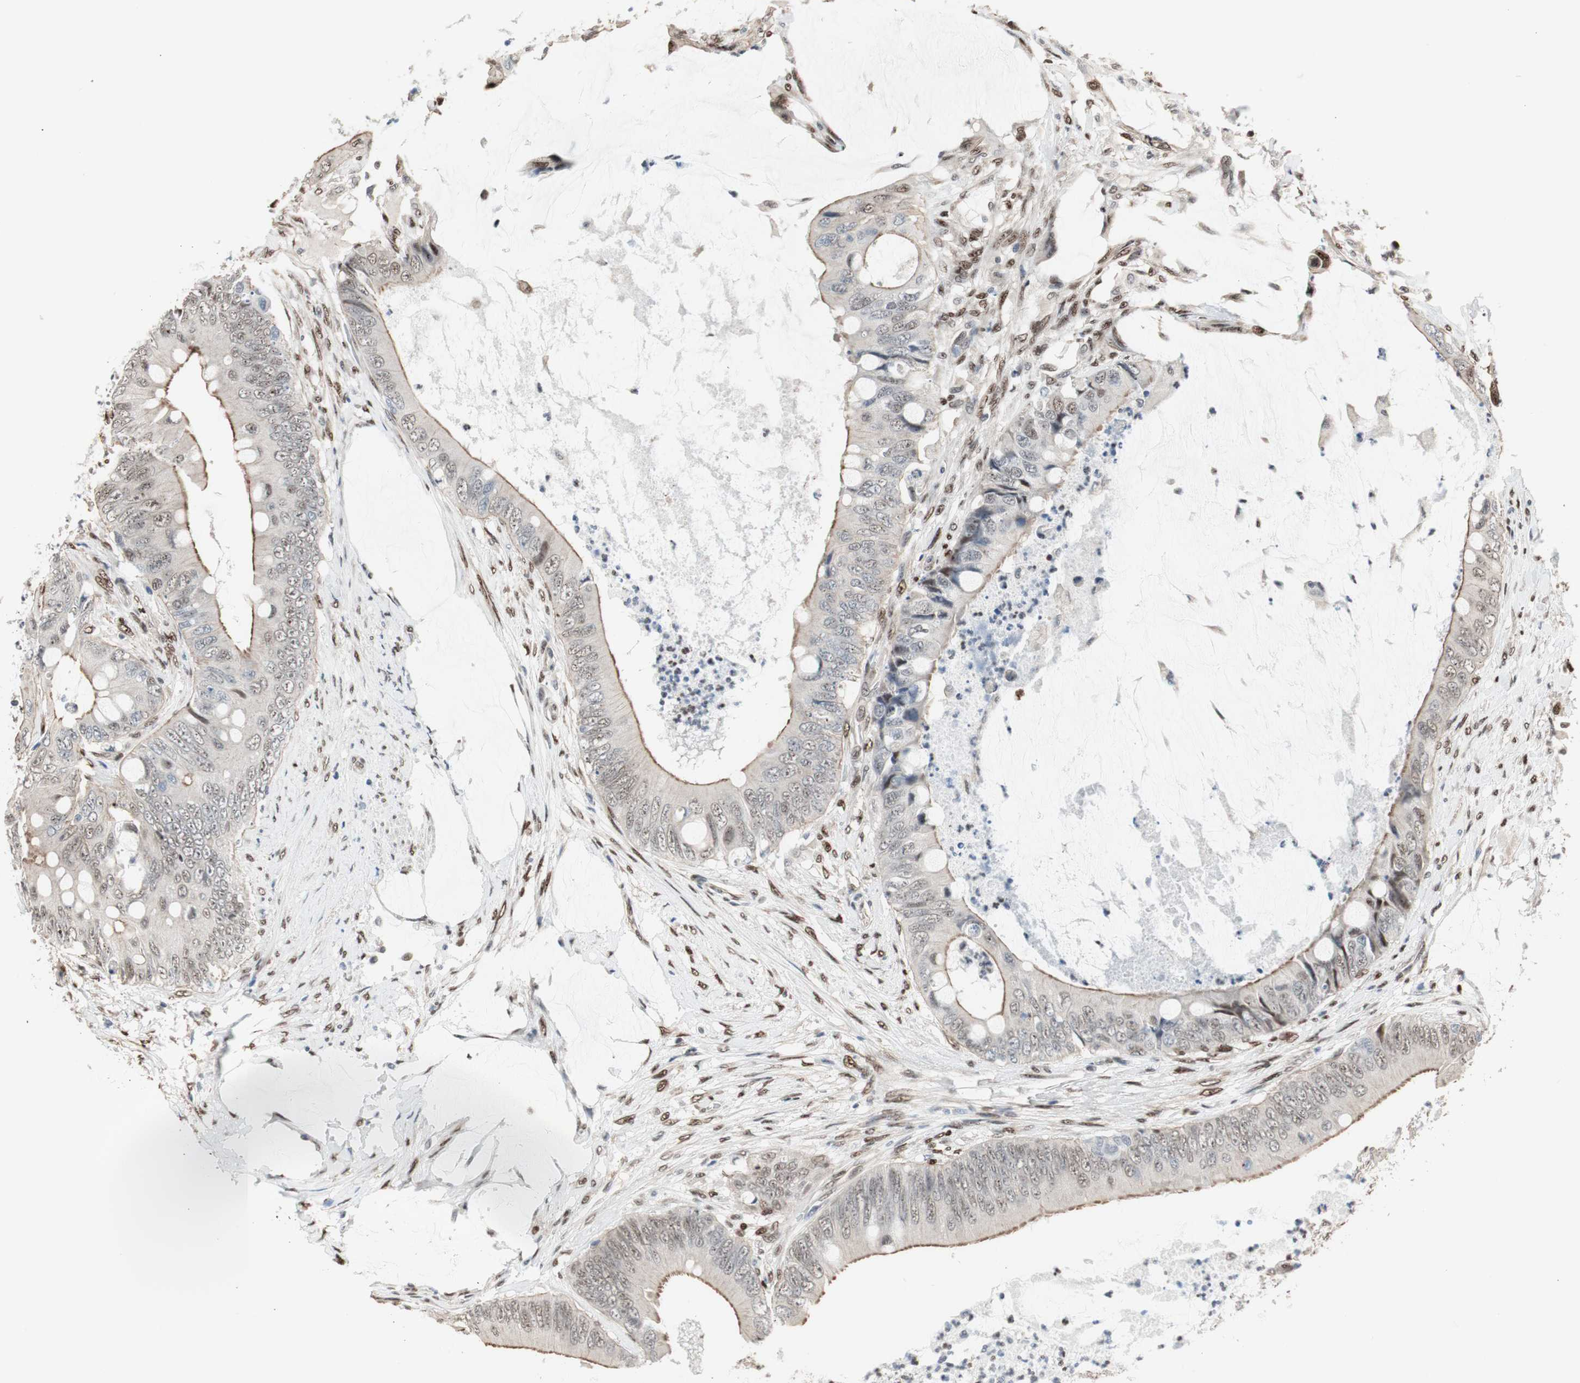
{"staining": {"intensity": "moderate", "quantity": "<25%", "location": "cytoplasmic/membranous"}, "tissue": "colorectal cancer", "cell_type": "Tumor cells", "image_type": "cancer", "snomed": [{"axis": "morphology", "description": "Adenocarcinoma, NOS"}, {"axis": "topography", "description": "Rectum"}], "caption": "A low amount of moderate cytoplasmic/membranous staining is present in approximately <25% of tumor cells in colorectal adenocarcinoma tissue.", "gene": "PML", "patient": {"sex": "female", "age": 77}}